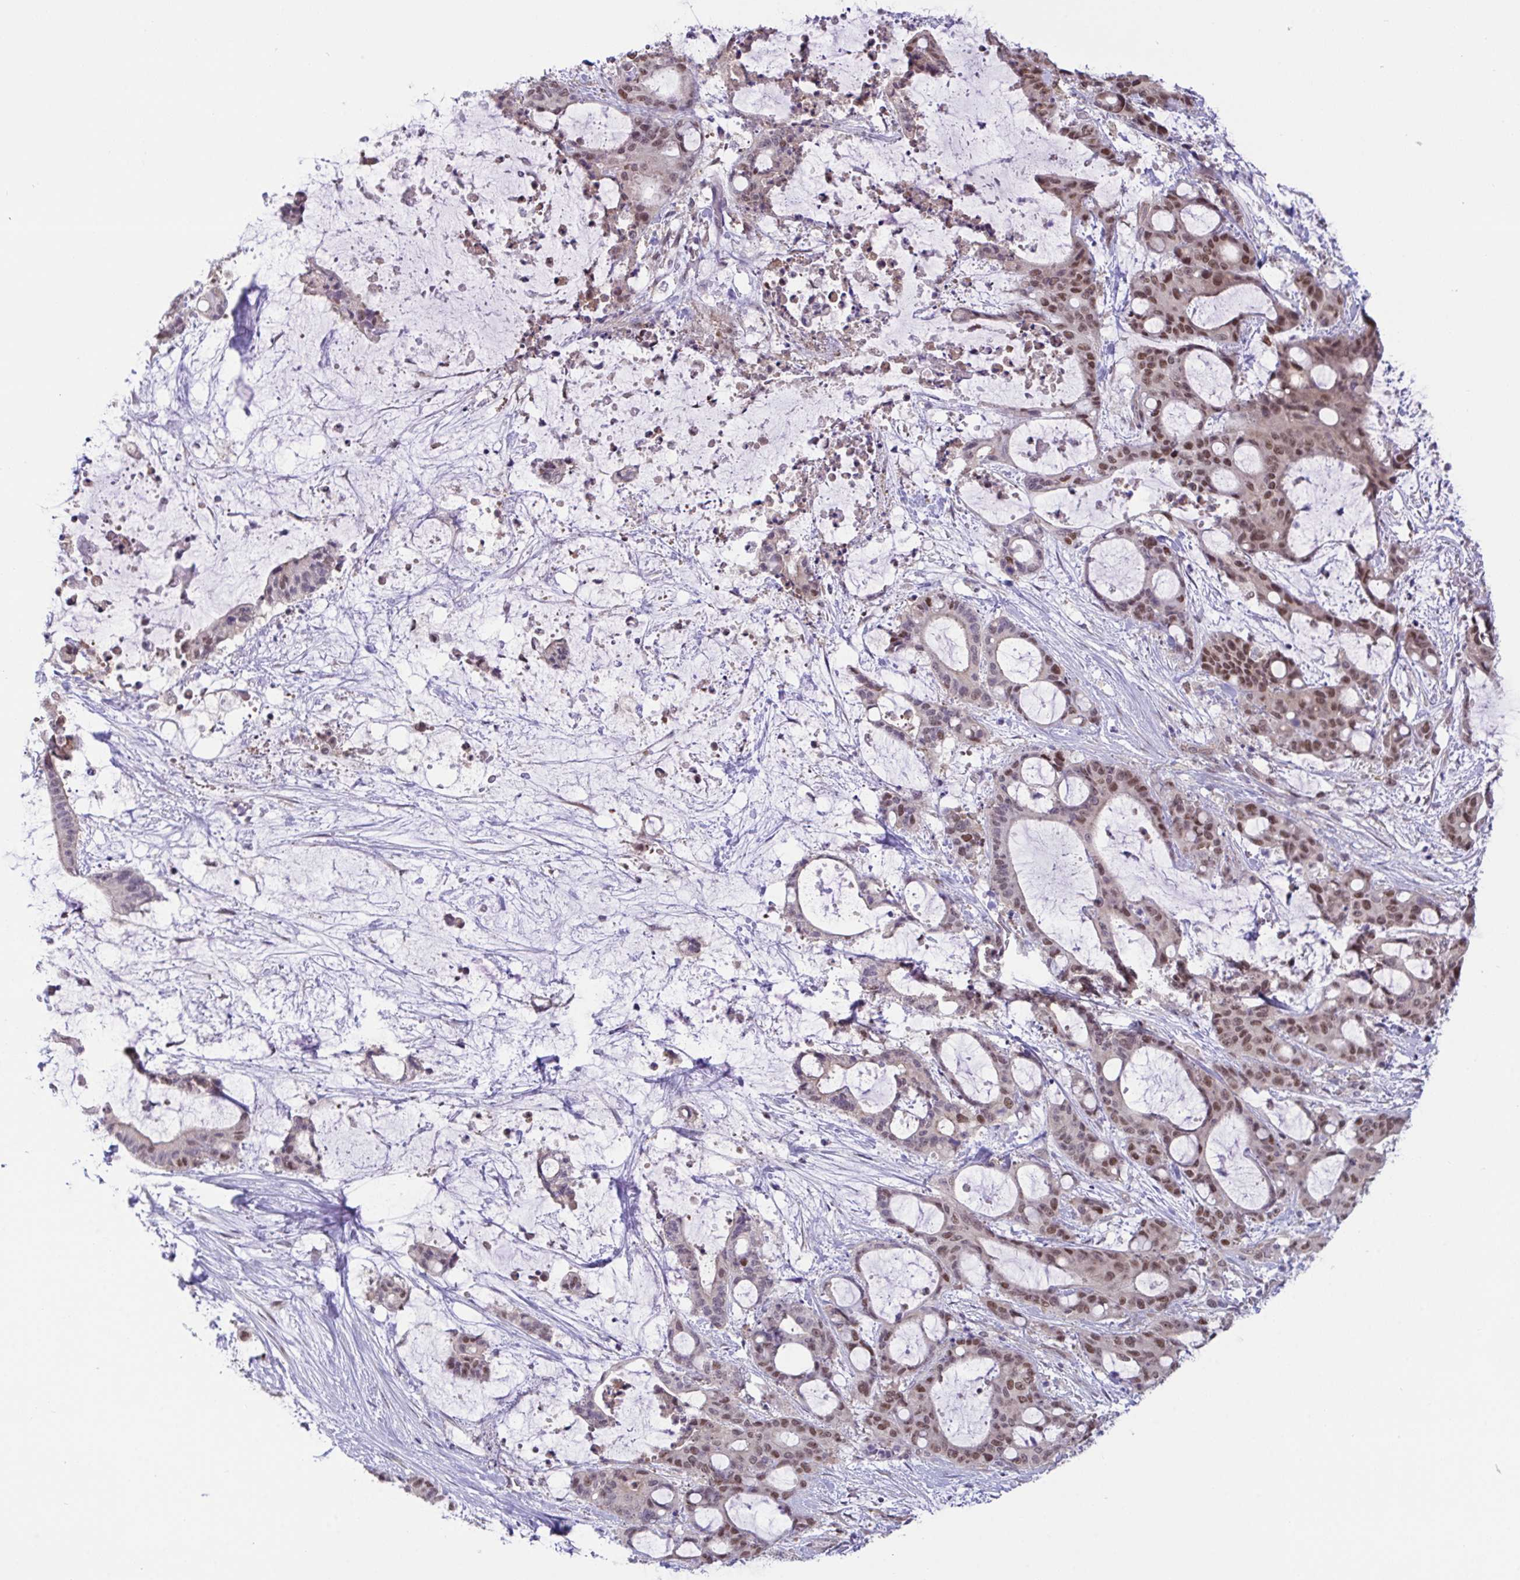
{"staining": {"intensity": "moderate", "quantity": ">75%", "location": "nuclear"}, "tissue": "liver cancer", "cell_type": "Tumor cells", "image_type": "cancer", "snomed": [{"axis": "morphology", "description": "Normal tissue, NOS"}, {"axis": "morphology", "description": "Cholangiocarcinoma"}, {"axis": "topography", "description": "Liver"}, {"axis": "topography", "description": "Peripheral nerve tissue"}], "caption": "Immunohistochemical staining of human cholangiocarcinoma (liver) reveals moderate nuclear protein expression in about >75% of tumor cells.", "gene": "ZNF444", "patient": {"sex": "female", "age": 73}}